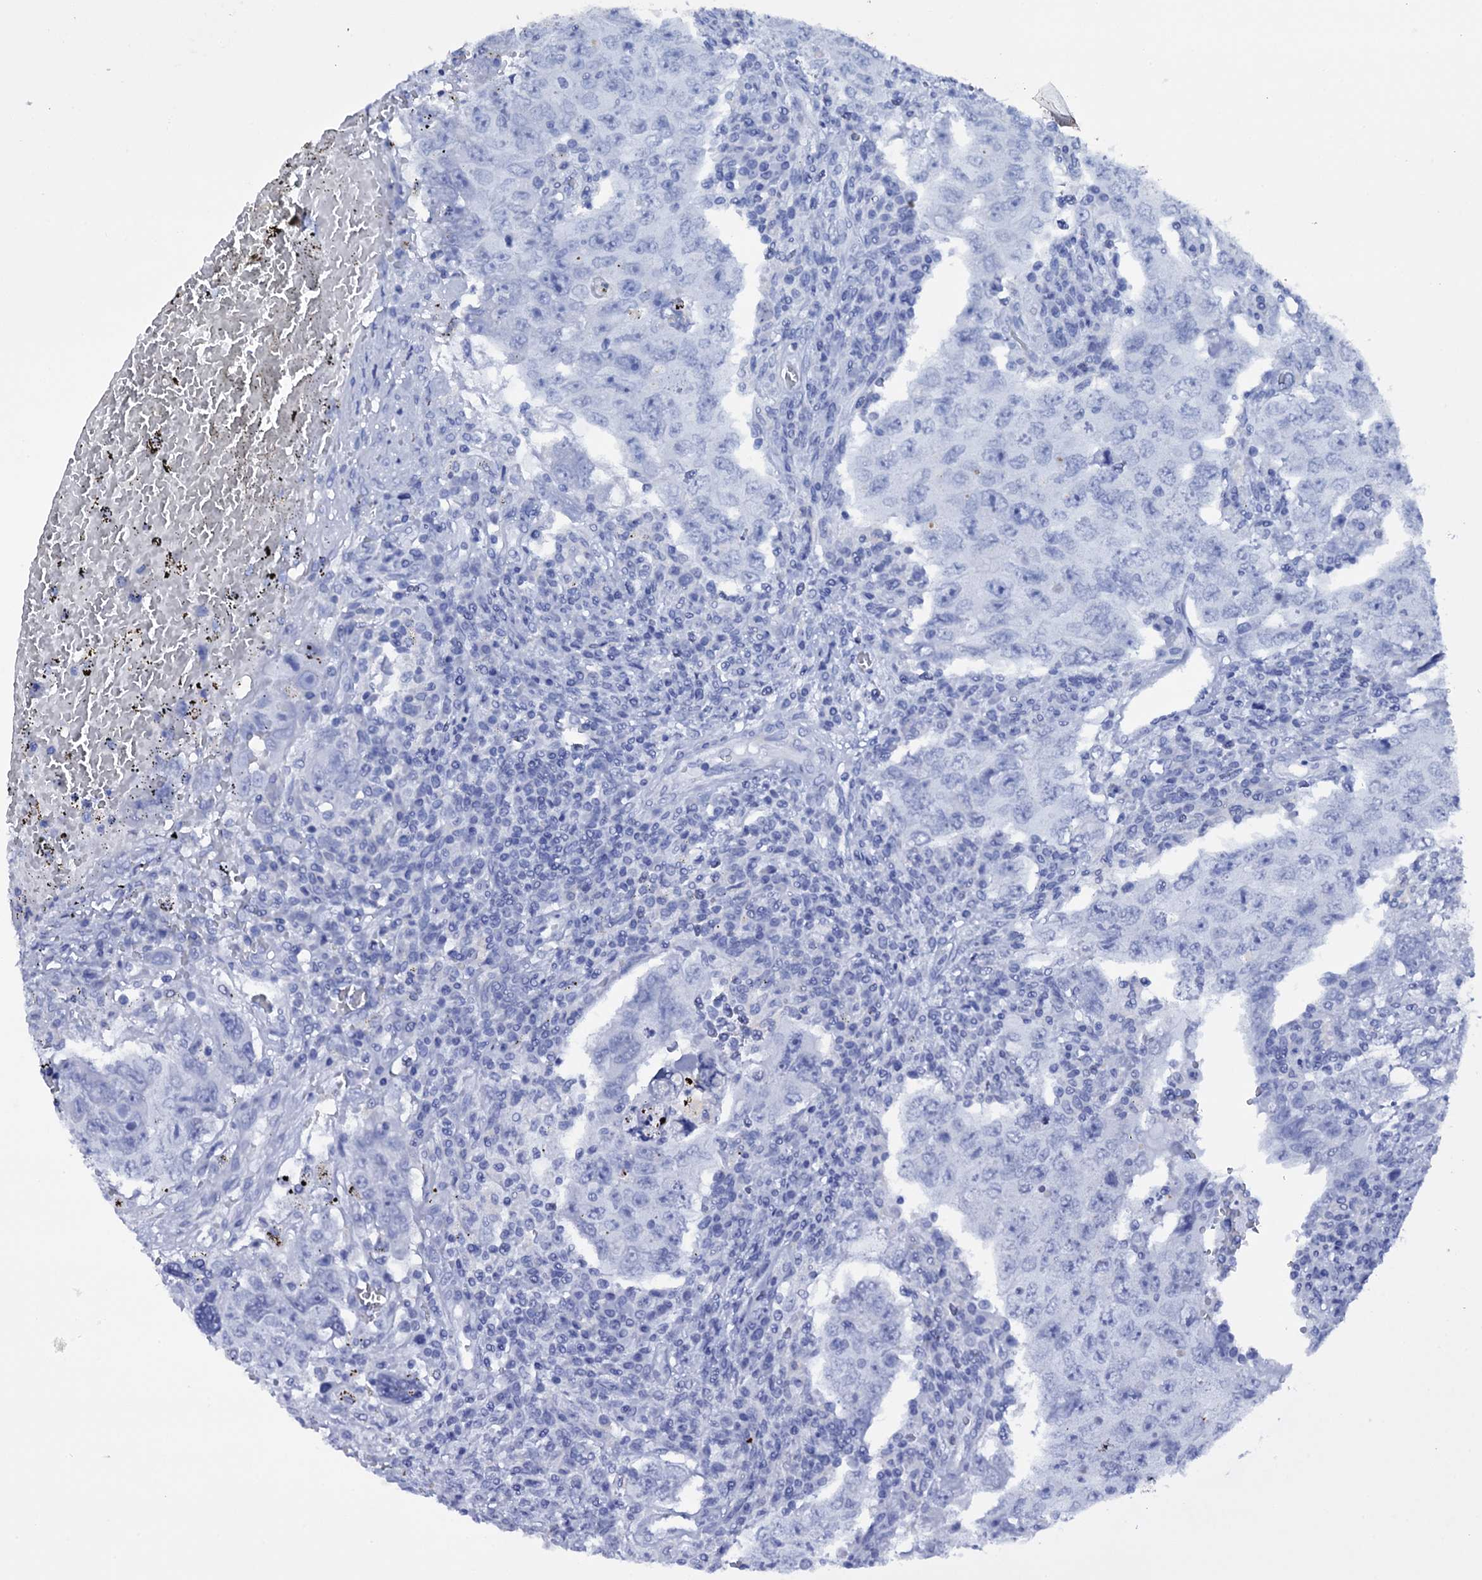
{"staining": {"intensity": "negative", "quantity": "none", "location": "none"}, "tissue": "testis cancer", "cell_type": "Tumor cells", "image_type": "cancer", "snomed": [{"axis": "morphology", "description": "Carcinoma, Embryonal, NOS"}, {"axis": "topography", "description": "Testis"}], "caption": "Human testis cancer stained for a protein using immunohistochemistry (IHC) exhibits no staining in tumor cells.", "gene": "ITPRID2", "patient": {"sex": "male", "age": 26}}